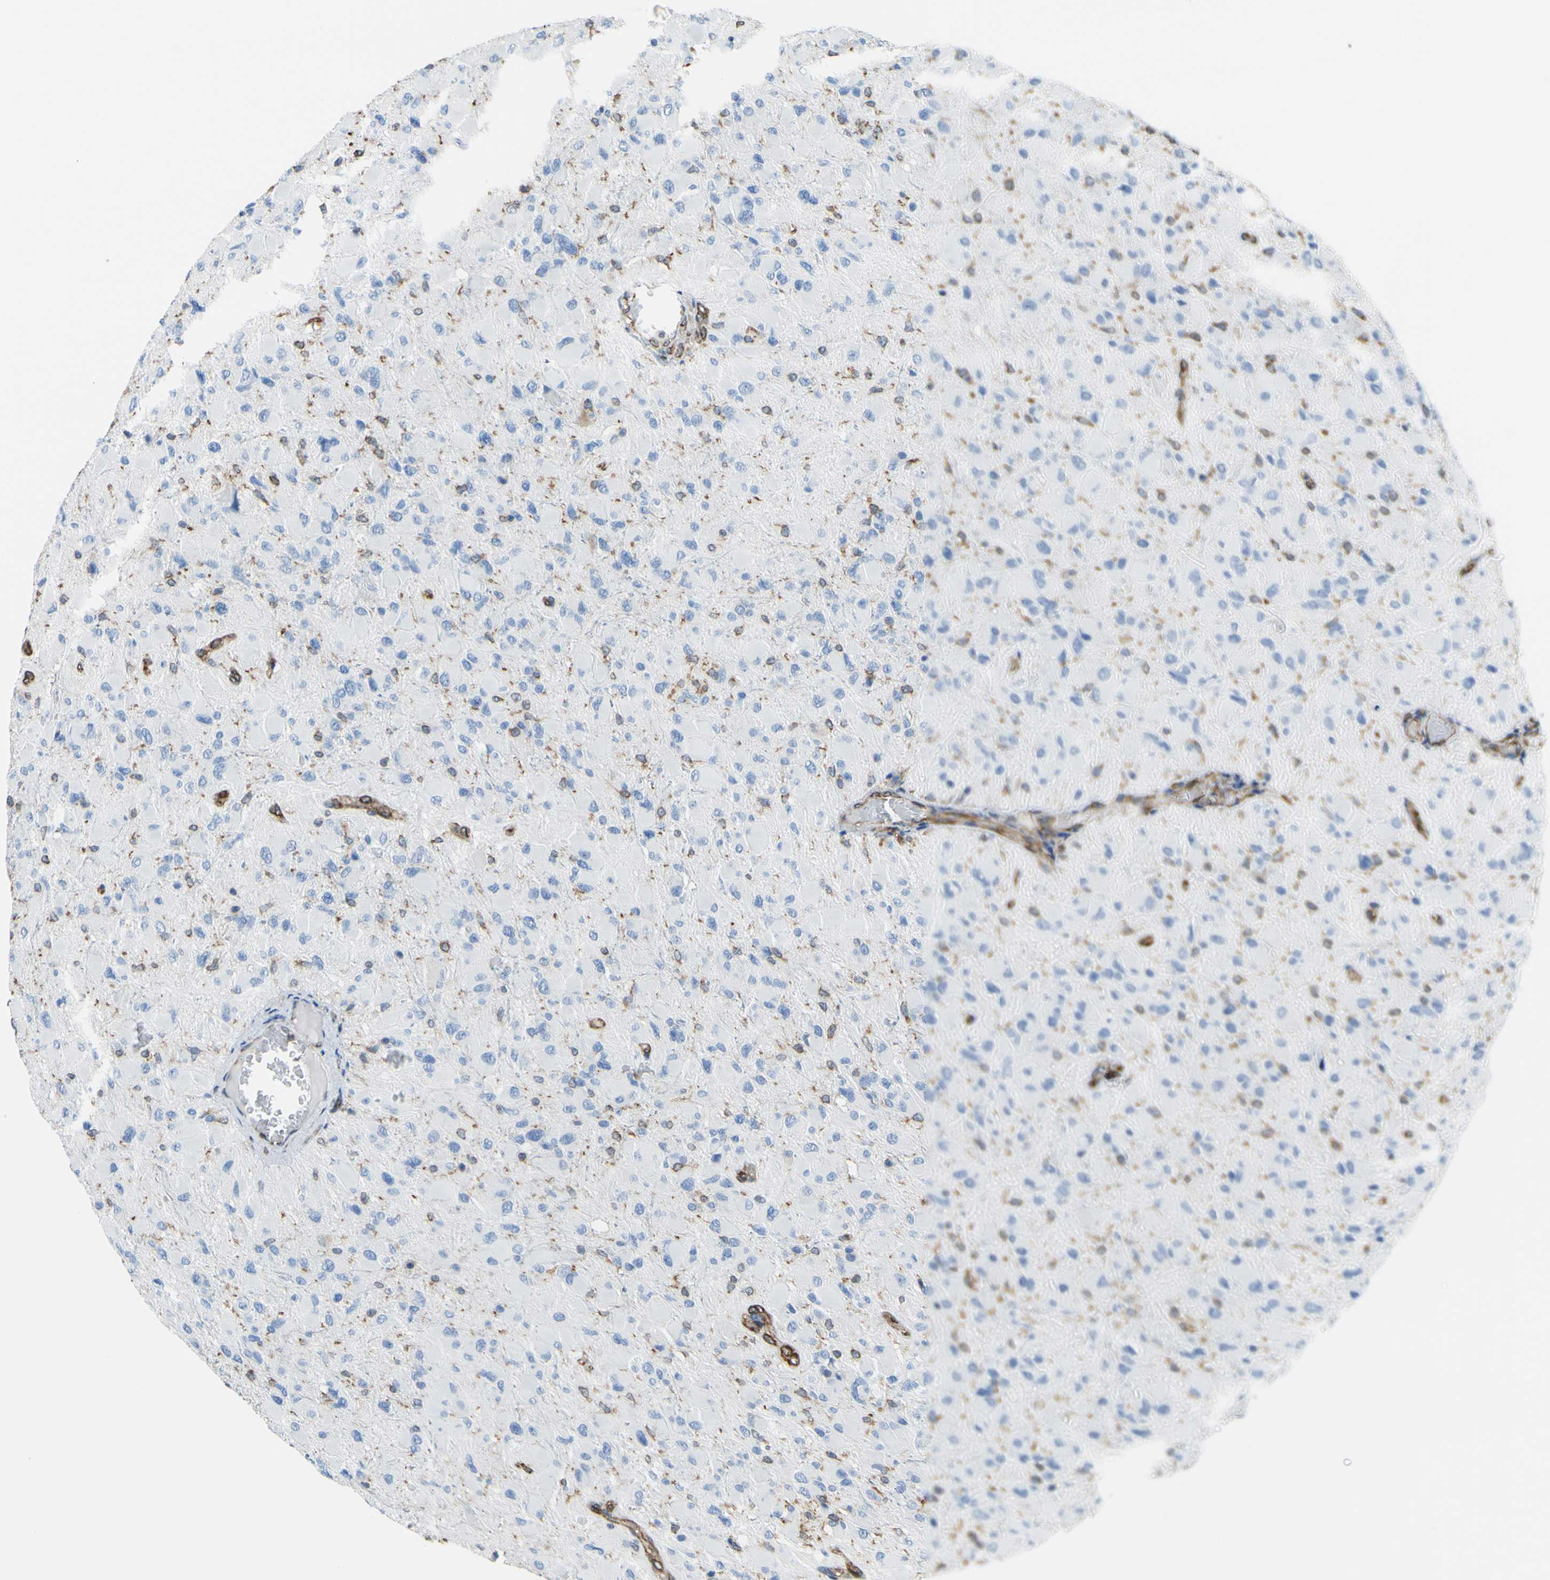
{"staining": {"intensity": "negative", "quantity": "none", "location": "none"}, "tissue": "glioma", "cell_type": "Tumor cells", "image_type": "cancer", "snomed": [{"axis": "morphology", "description": "Glioma, malignant, High grade"}, {"axis": "topography", "description": "Cerebral cortex"}], "caption": "An image of glioma stained for a protein reveals no brown staining in tumor cells. (Immunohistochemistry (ihc), brightfield microscopy, high magnification).", "gene": "MGST2", "patient": {"sex": "female", "age": 36}}